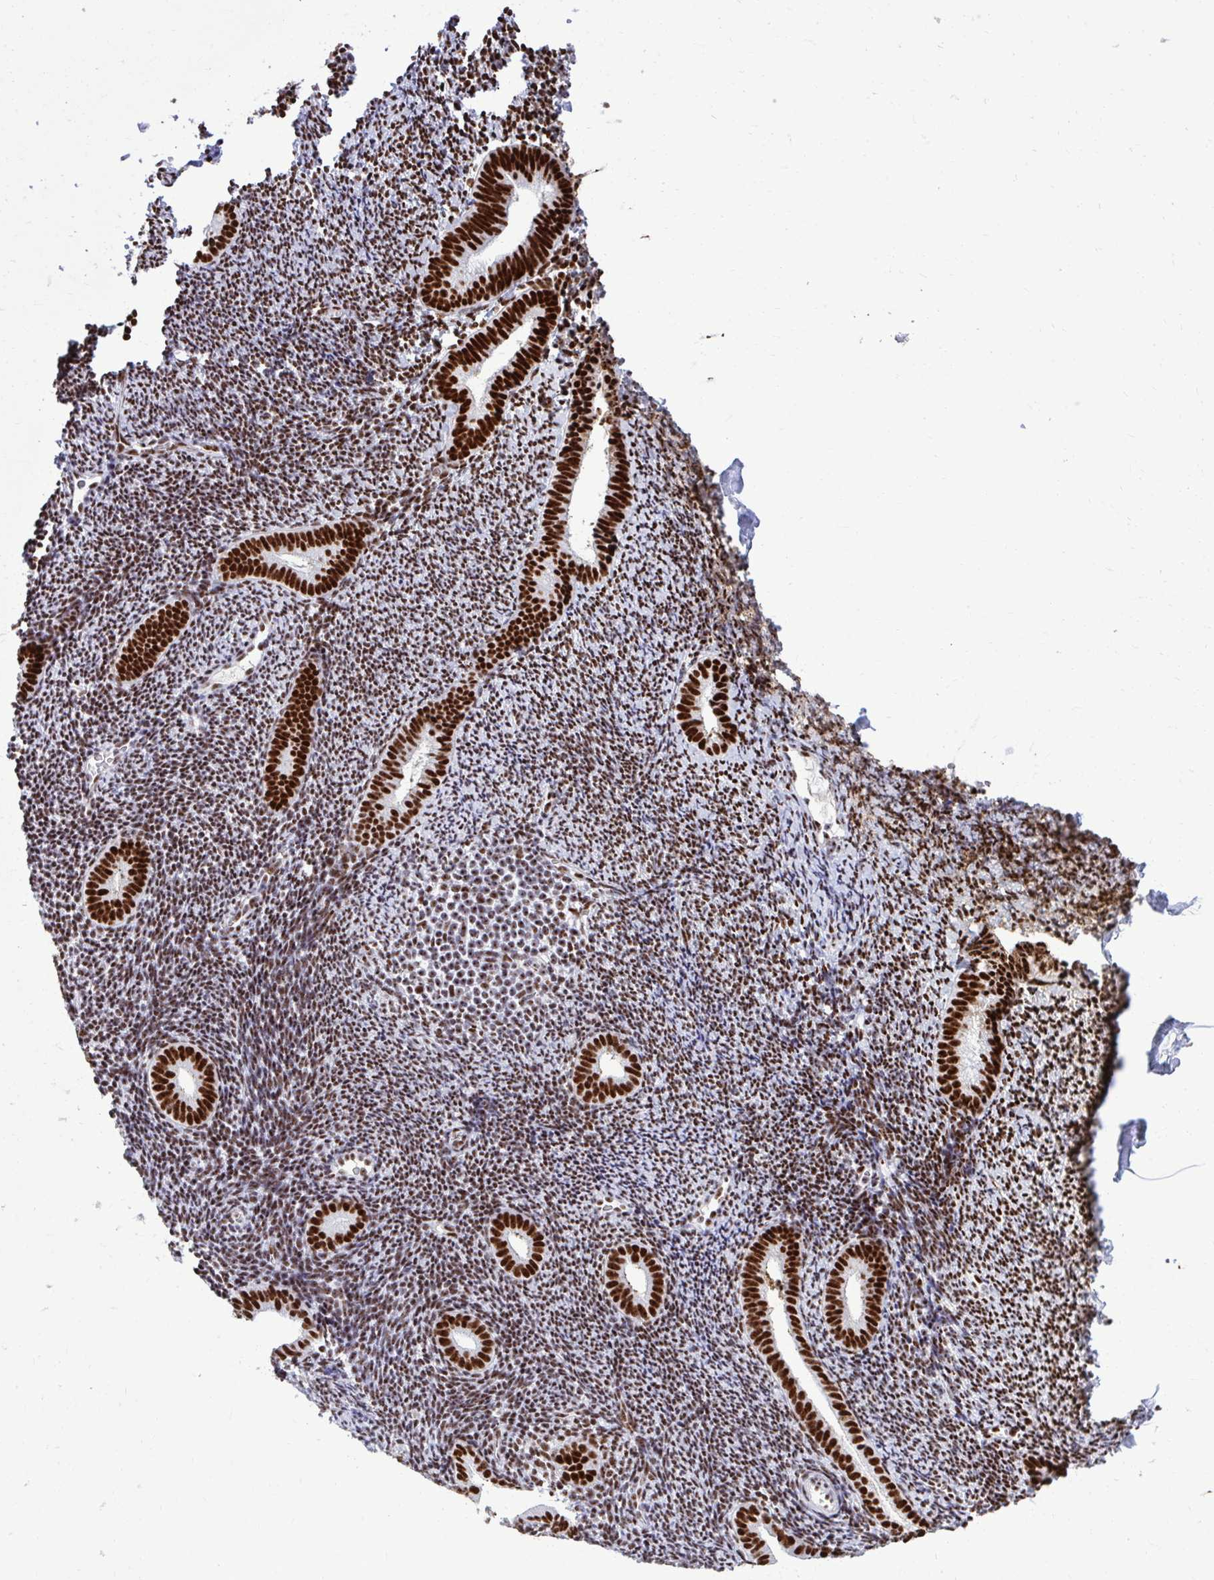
{"staining": {"intensity": "strong", "quantity": "25%-75%", "location": "nuclear"}, "tissue": "endometrium", "cell_type": "Cells in endometrial stroma", "image_type": "normal", "snomed": [{"axis": "morphology", "description": "Normal tissue, NOS"}, {"axis": "topography", "description": "Endometrium"}], "caption": "Brown immunohistochemical staining in benign endometrium demonstrates strong nuclear expression in approximately 25%-75% of cells in endometrial stroma.", "gene": "PELP1", "patient": {"sex": "female", "age": 39}}